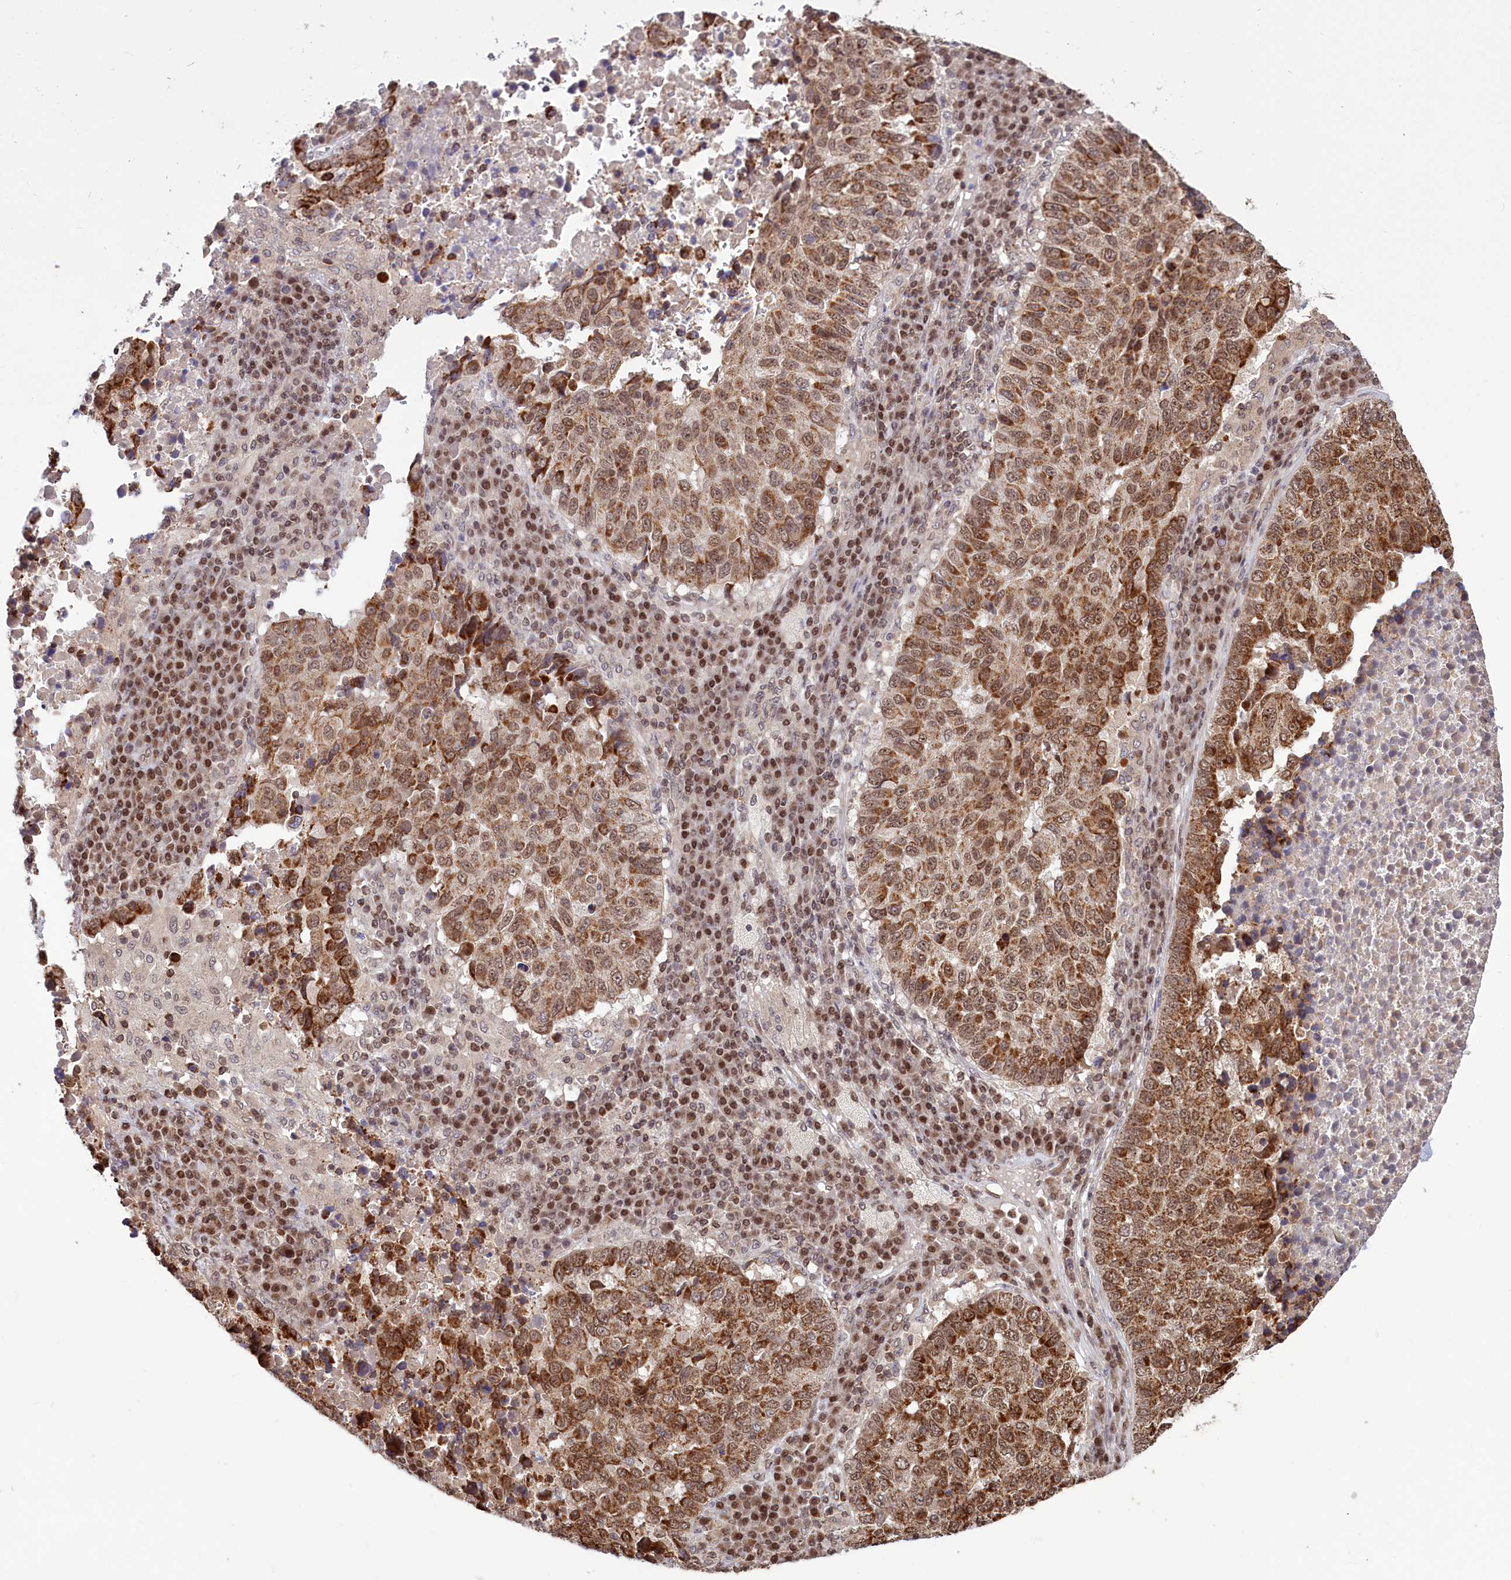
{"staining": {"intensity": "strong", "quantity": ">75%", "location": "cytoplasmic/membranous,nuclear"}, "tissue": "lung cancer", "cell_type": "Tumor cells", "image_type": "cancer", "snomed": [{"axis": "morphology", "description": "Squamous cell carcinoma, NOS"}, {"axis": "topography", "description": "Lung"}], "caption": "High-power microscopy captured an immunohistochemistry image of lung cancer, revealing strong cytoplasmic/membranous and nuclear positivity in about >75% of tumor cells.", "gene": "PHC3", "patient": {"sex": "male", "age": 73}}